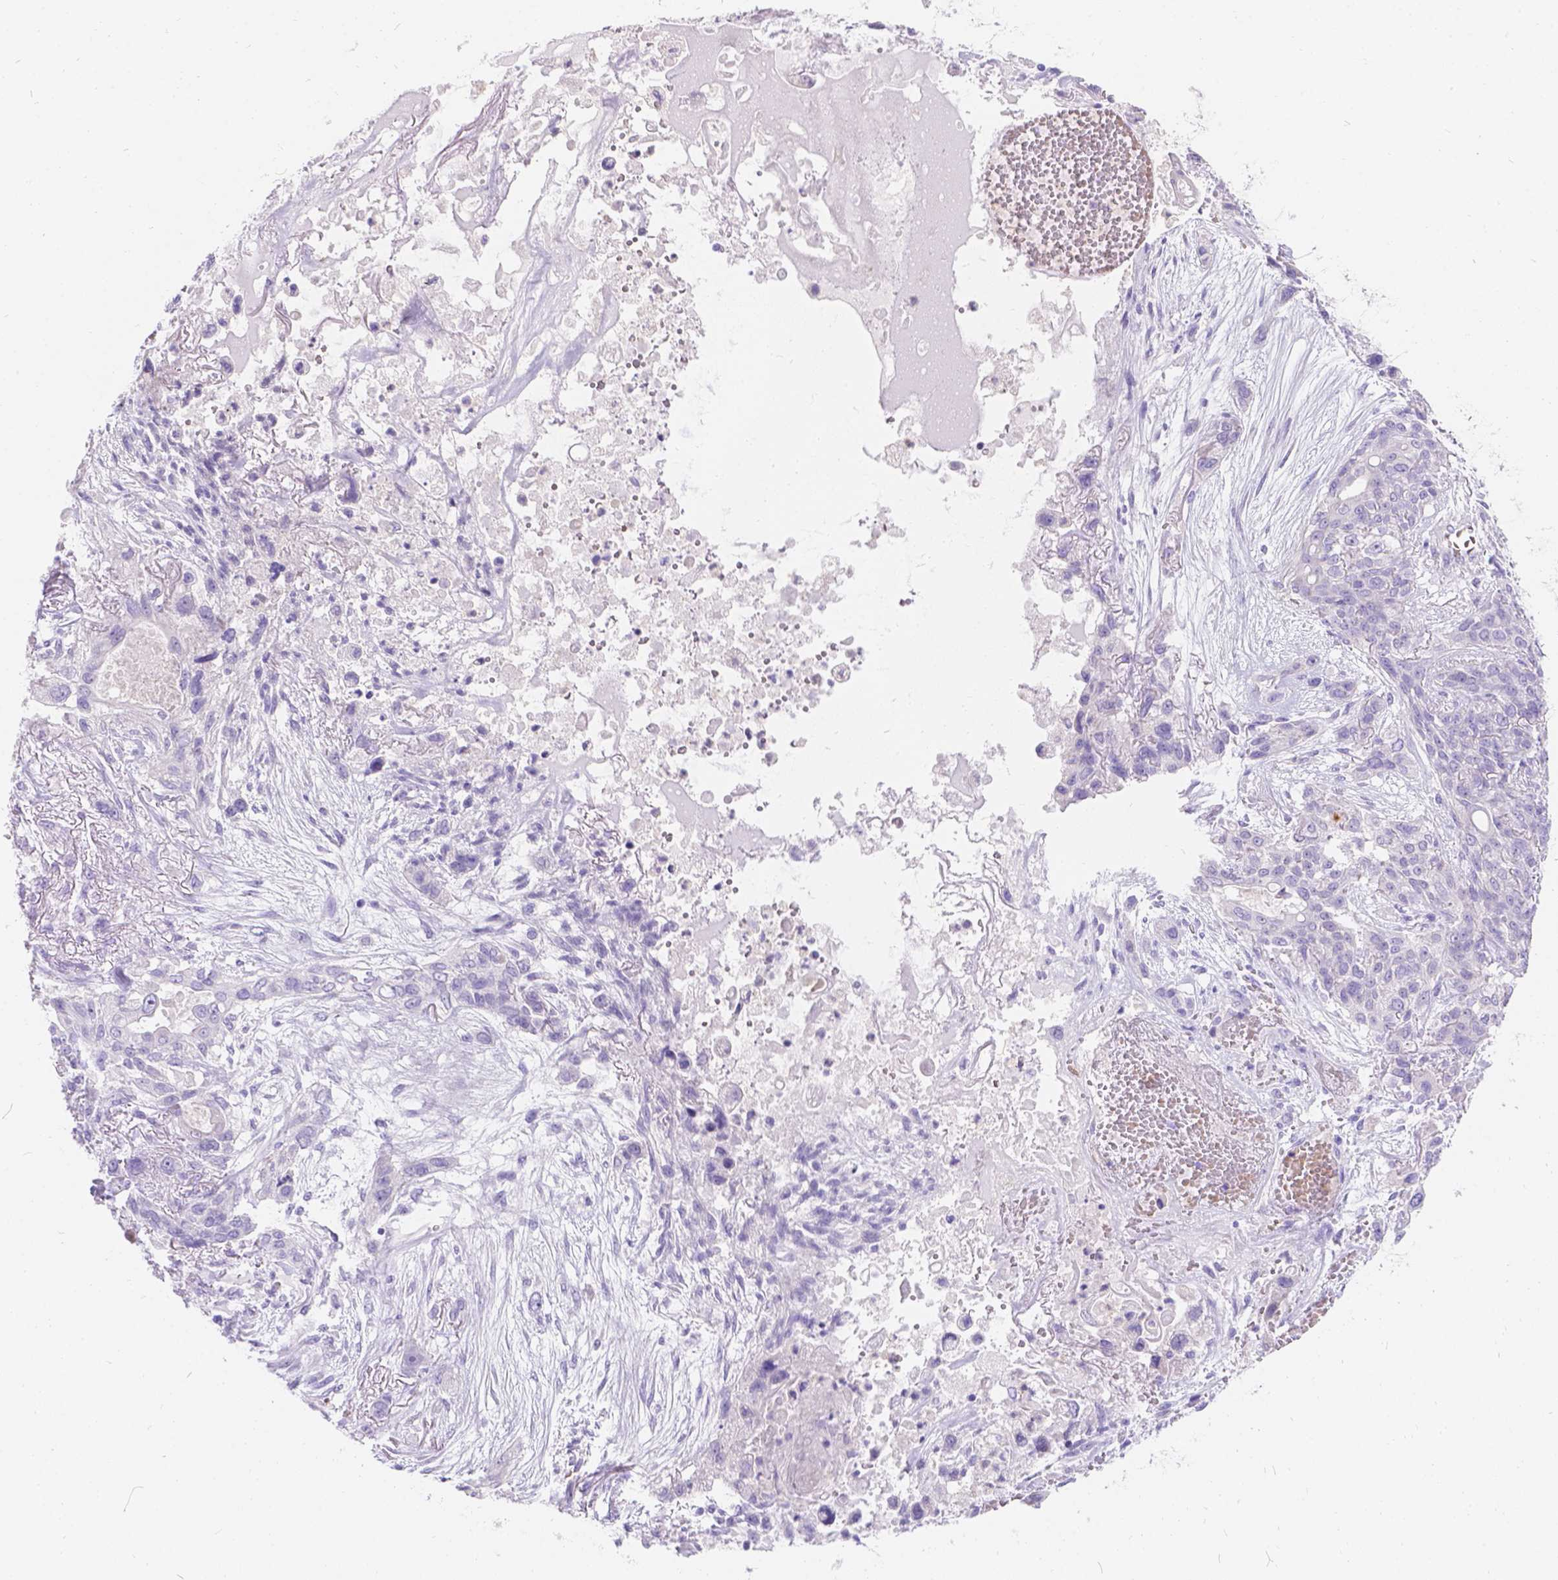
{"staining": {"intensity": "negative", "quantity": "none", "location": "none"}, "tissue": "lung cancer", "cell_type": "Tumor cells", "image_type": "cancer", "snomed": [{"axis": "morphology", "description": "Squamous cell carcinoma, NOS"}, {"axis": "topography", "description": "Lung"}], "caption": "DAB (3,3'-diaminobenzidine) immunohistochemical staining of human squamous cell carcinoma (lung) reveals no significant staining in tumor cells. The staining was performed using DAB to visualize the protein expression in brown, while the nuclei were stained in blue with hematoxylin (Magnification: 20x).", "gene": "GNRHR", "patient": {"sex": "female", "age": 70}}